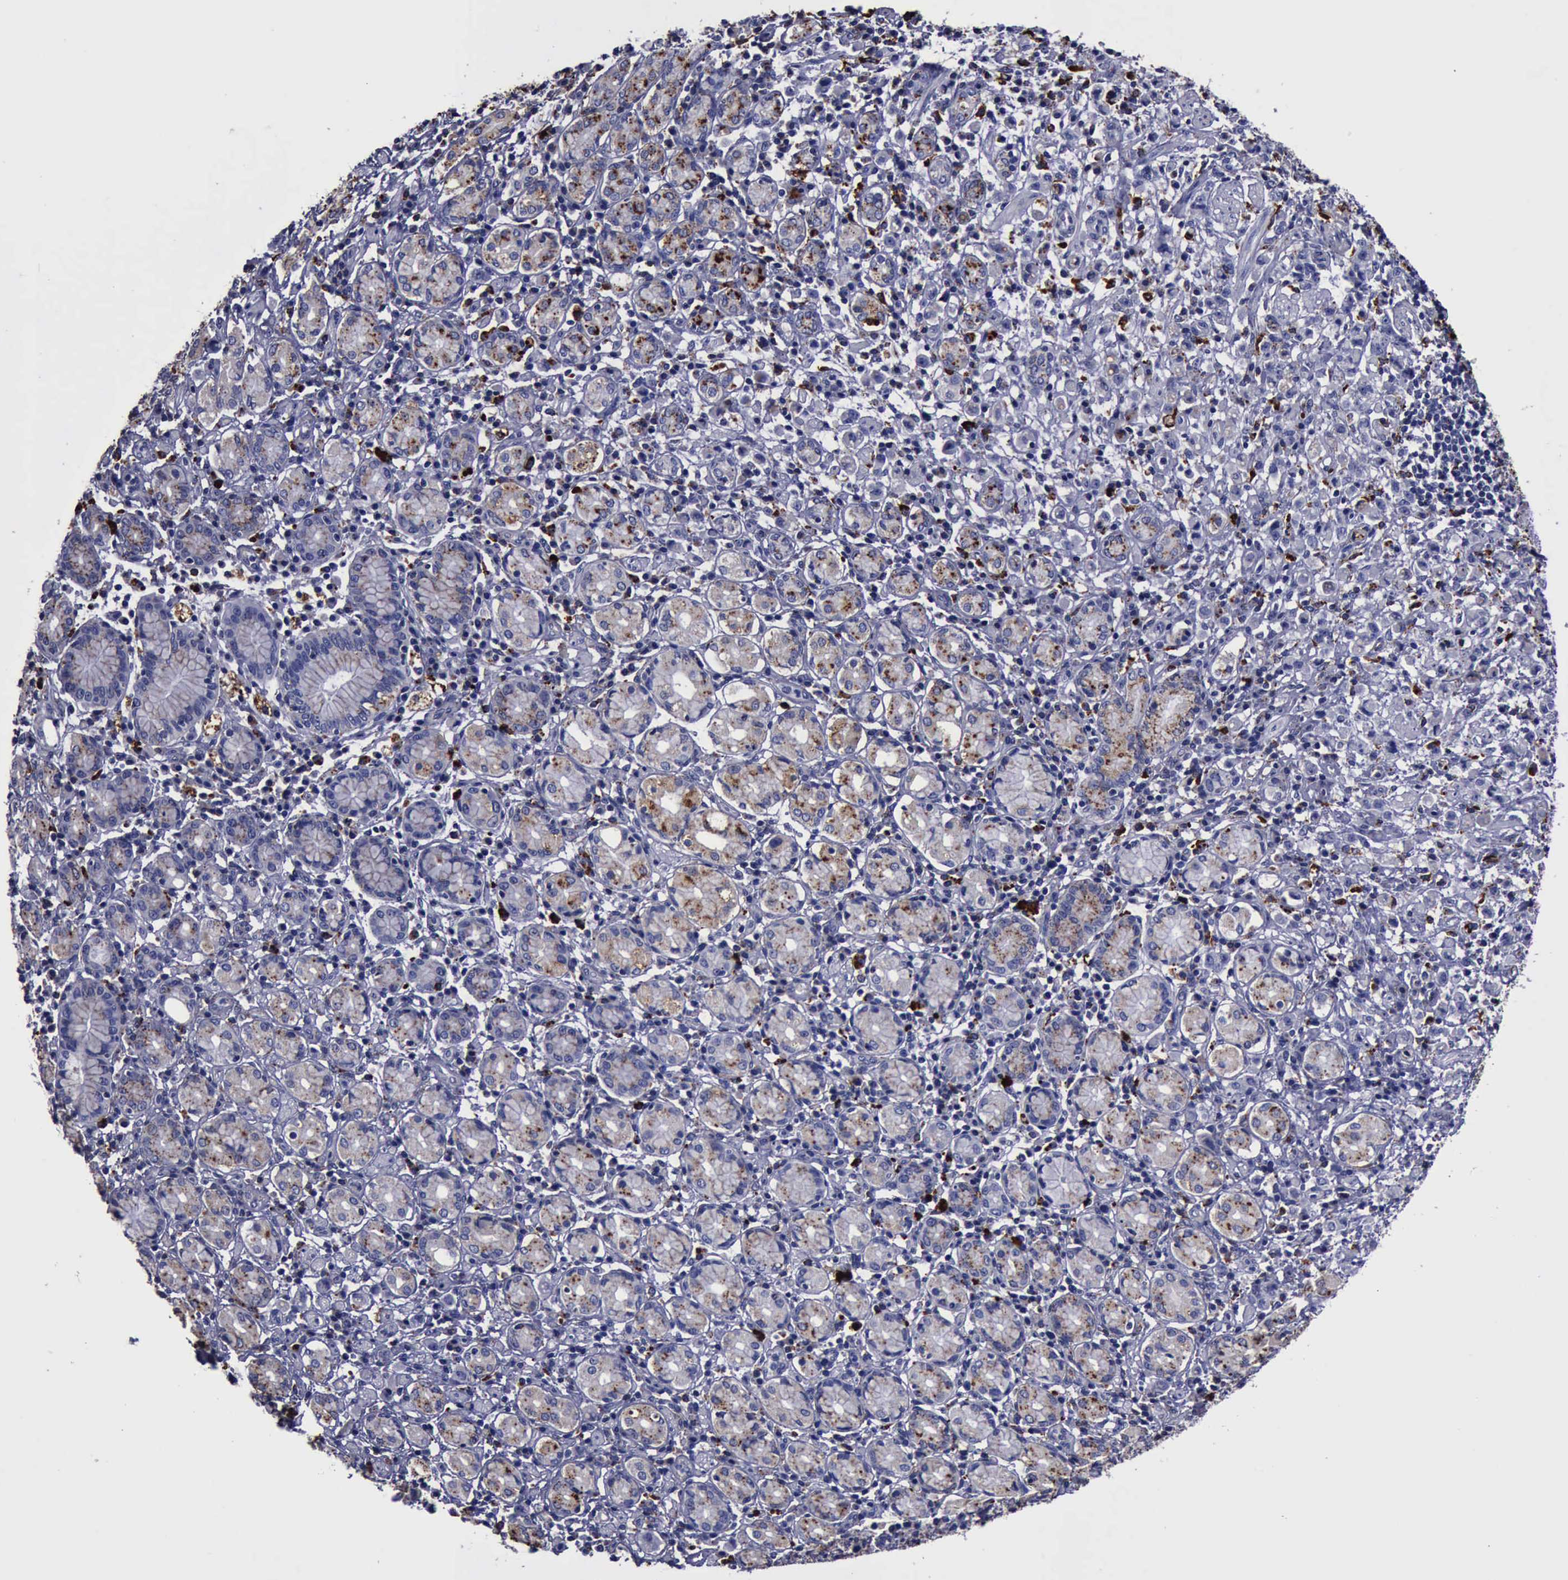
{"staining": {"intensity": "weak", "quantity": "<25%", "location": "cytoplasmic/membranous"}, "tissue": "stomach cancer", "cell_type": "Tumor cells", "image_type": "cancer", "snomed": [{"axis": "morphology", "description": "Adenocarcinoma, NOS"}, {"axis": "topography", "description": "Stomach, lower"}], "caption": "Adenocarcinoma (stomach) was stained to show a protein in brown. There is no significant expression in tumor cells. The staining was performed using DAB (3,3'-diaminobenzidine) to visualize the protein expression in brown, while the nuclei were stained in blue with hematoxylin (Magnification: 20x).", "gene": "CTSD", "patient": {"sex": "male", "age": 88}}